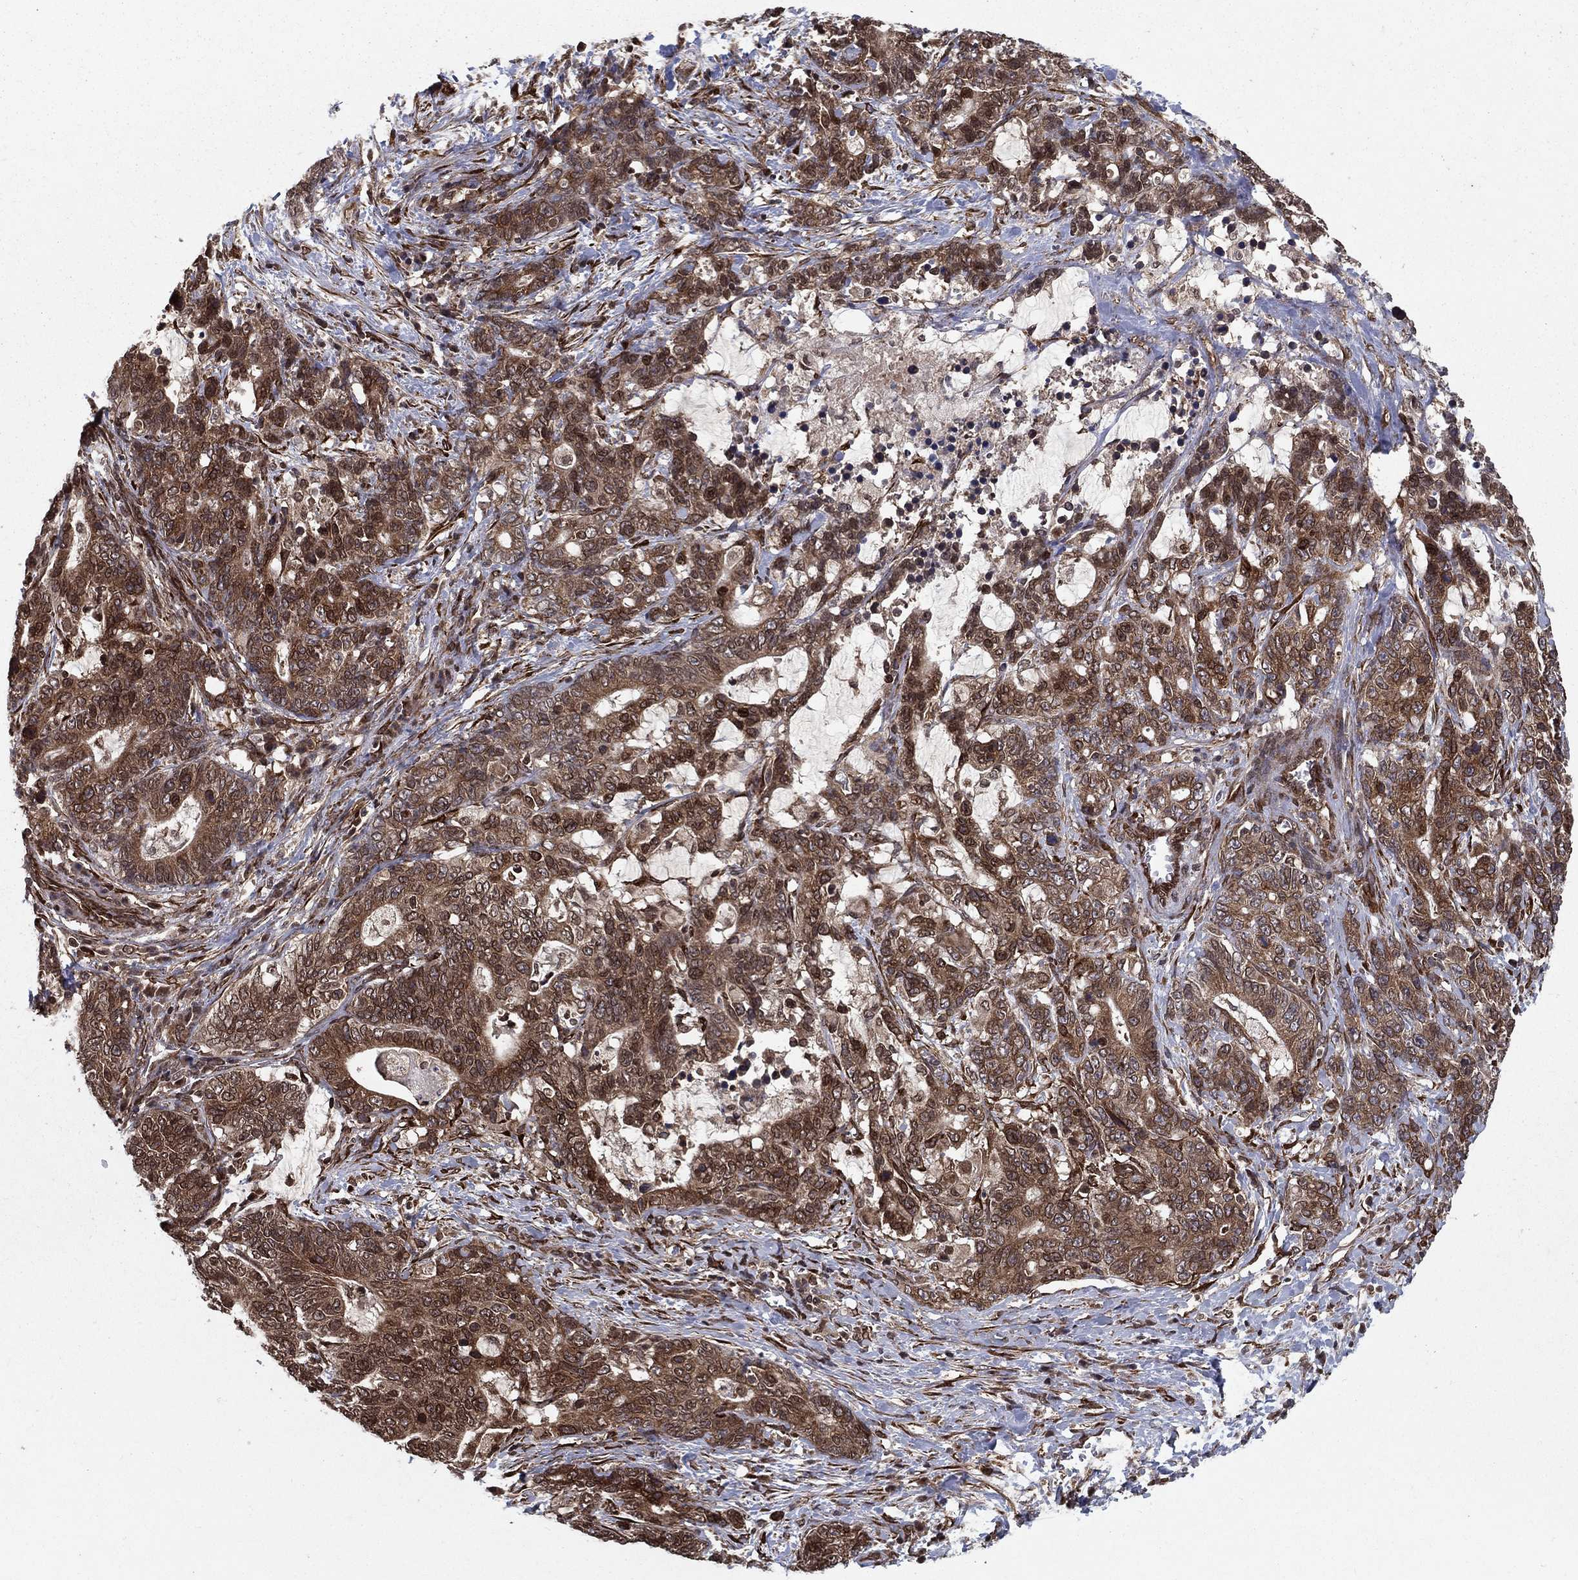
{"staining": {"intensity": "moderate", "quantity": ">75%", "location": "cytoplasmic/membranous,nuclear"}, "tissue": "stomach cancer", "cell_type": "Tumor cells", "image_type": "cancer", "snomed": [{"axis": "morphology", "description": "Normal tissue, NOS"}, {"axis": "morphology", "description": "Adenocarcinoma, NOS"}, {"axis": "topography", "description": "Stomach"}], "caption": "Protein analysis of stomach cancer tissue displays moderate cytoplasmic/membranous and nuclear staining in about >75% of tumor cells.", "gene": "CERS2", "patient": {"sex": "female", "age": 64}}